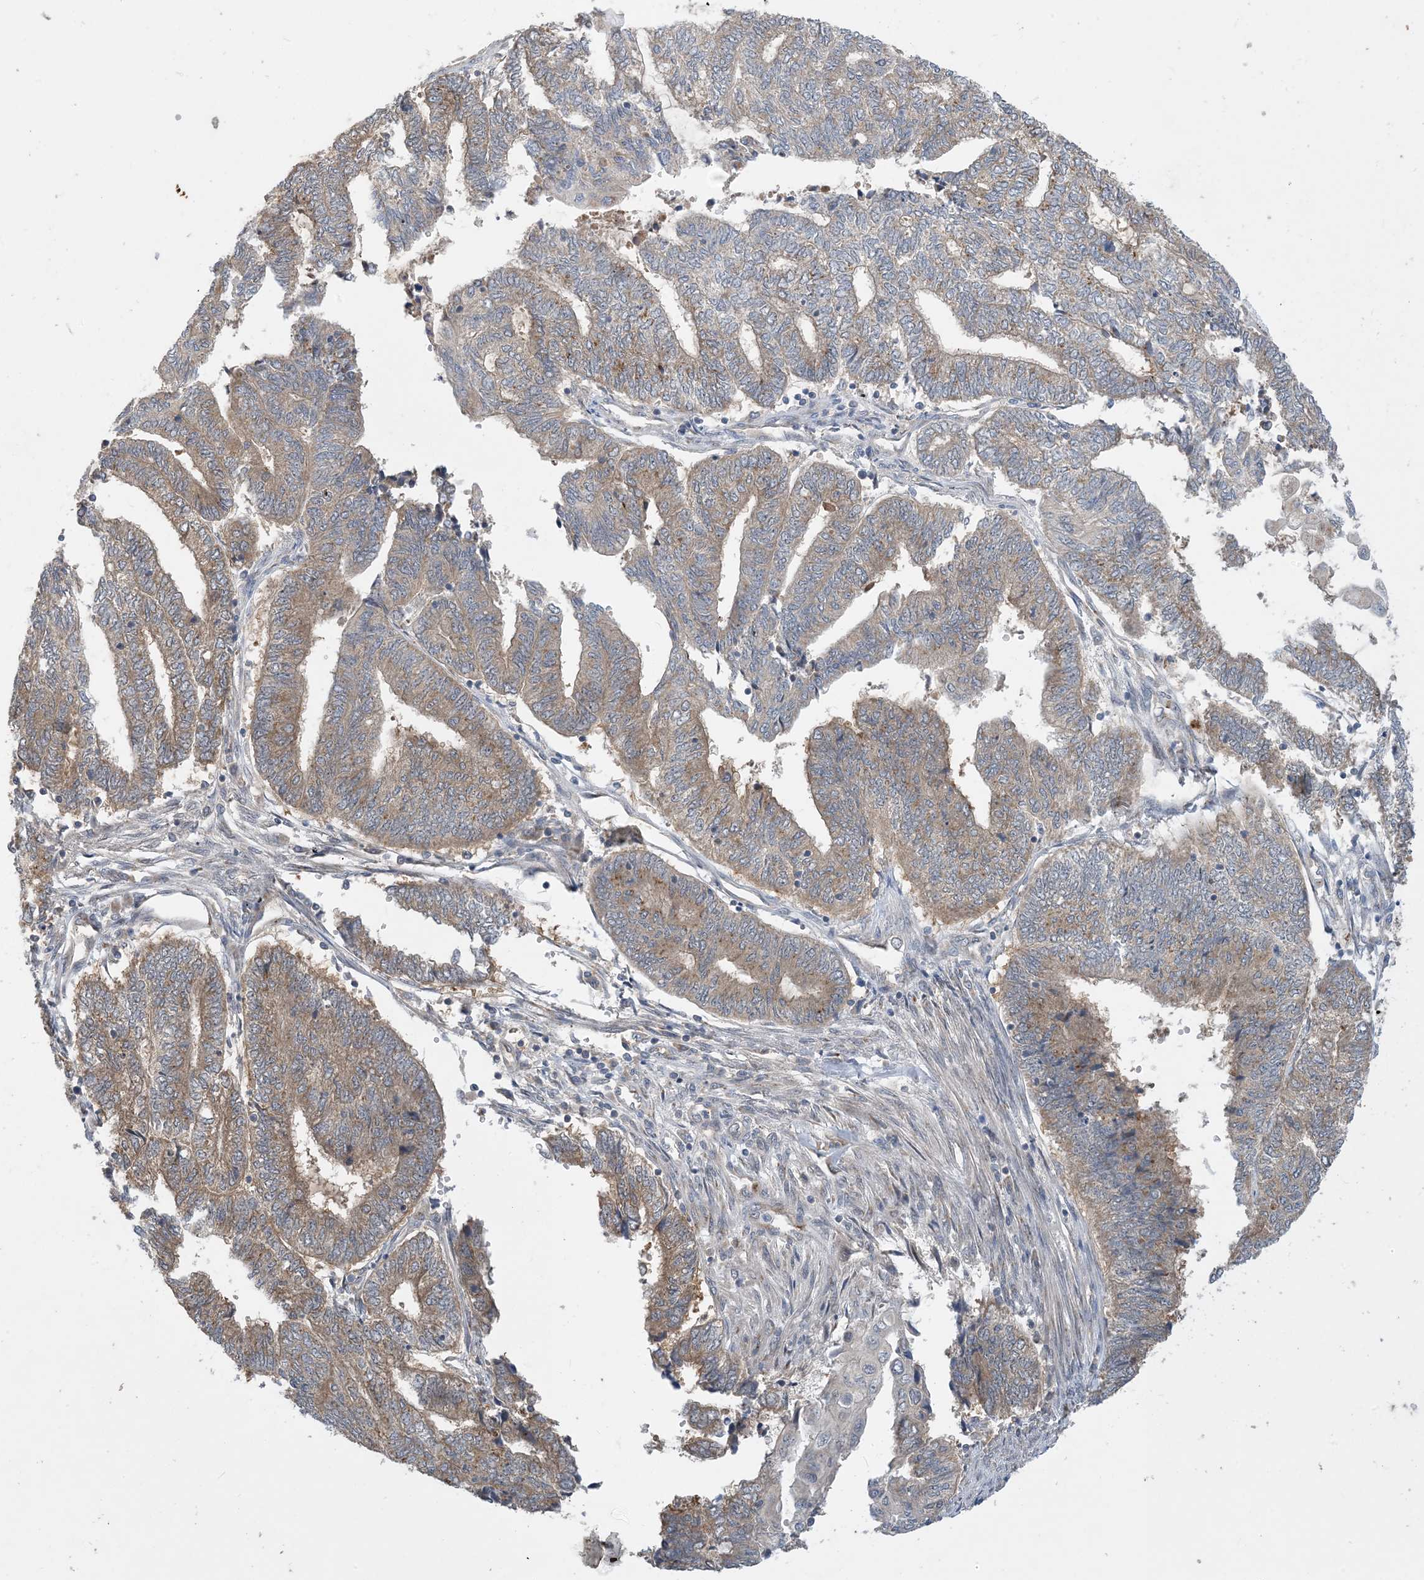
{"staining": {"intensity": "weak", "quantity": "25%-75%", "location": "cytoplasmic/membranous"}, "tissue": "endometrial cancer", "cell_type": "Tumor cells", "image_type": "cancer", "snomed": [{"axis": "morphology", "description": "Adenocarcinoma, NOS"}, {"axis": "topography", "description": "Uterus"}, {"axis": "topography", "description": "Endometrium"}], "caption": "Immunohistochemical staining of human adenocarcinoma (endometrial) shows weak cytoplasmic/membranous protein staining in approximately 25%-75% of tumor cells.", "gene": "TINAG", "patient": {"sex": "female", "age": 70}}